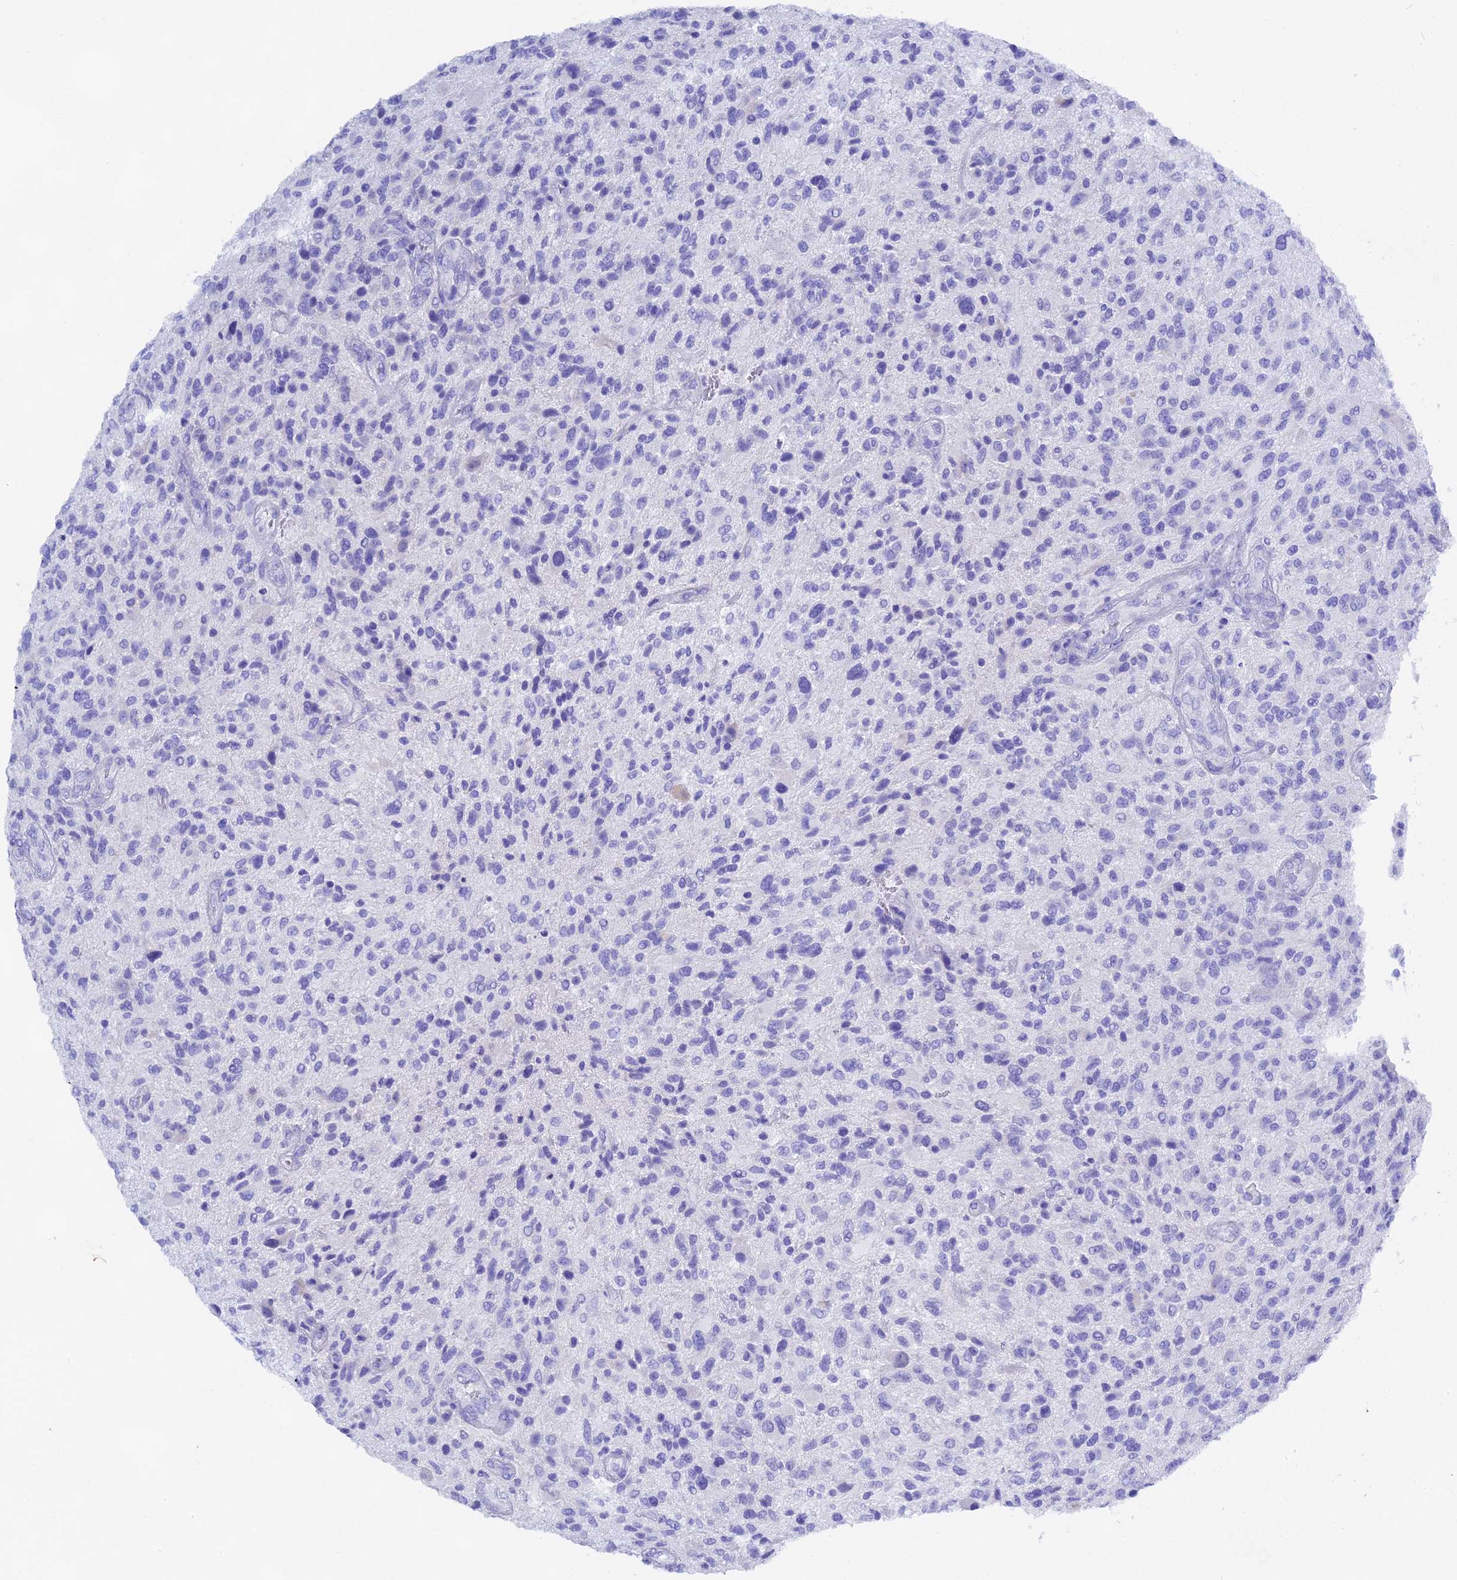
{"staining": {"intensity": "negative", "quantity": "none", "location": "none"}, "tissue": "glioma", "cell_type": "Tumor cells", "image_type": "cancer", "snomed": [{"axis": "morphology", "description": "Glioma, malignant, High grade"}, {"axis": "topography", "description": "Brain"}], "caption": "A high-resolution image shows IHC staining of glioma, which demonstrates no significant expression in tumor cells. Brightfield microscopy of IHC stained with DAB (3,3'-diaminobenzidine) (brown) and hematoxylin (blue), captured at high magnification.", "gene": "FKBP11", "patient": {"sex": "male", "age": 47}}